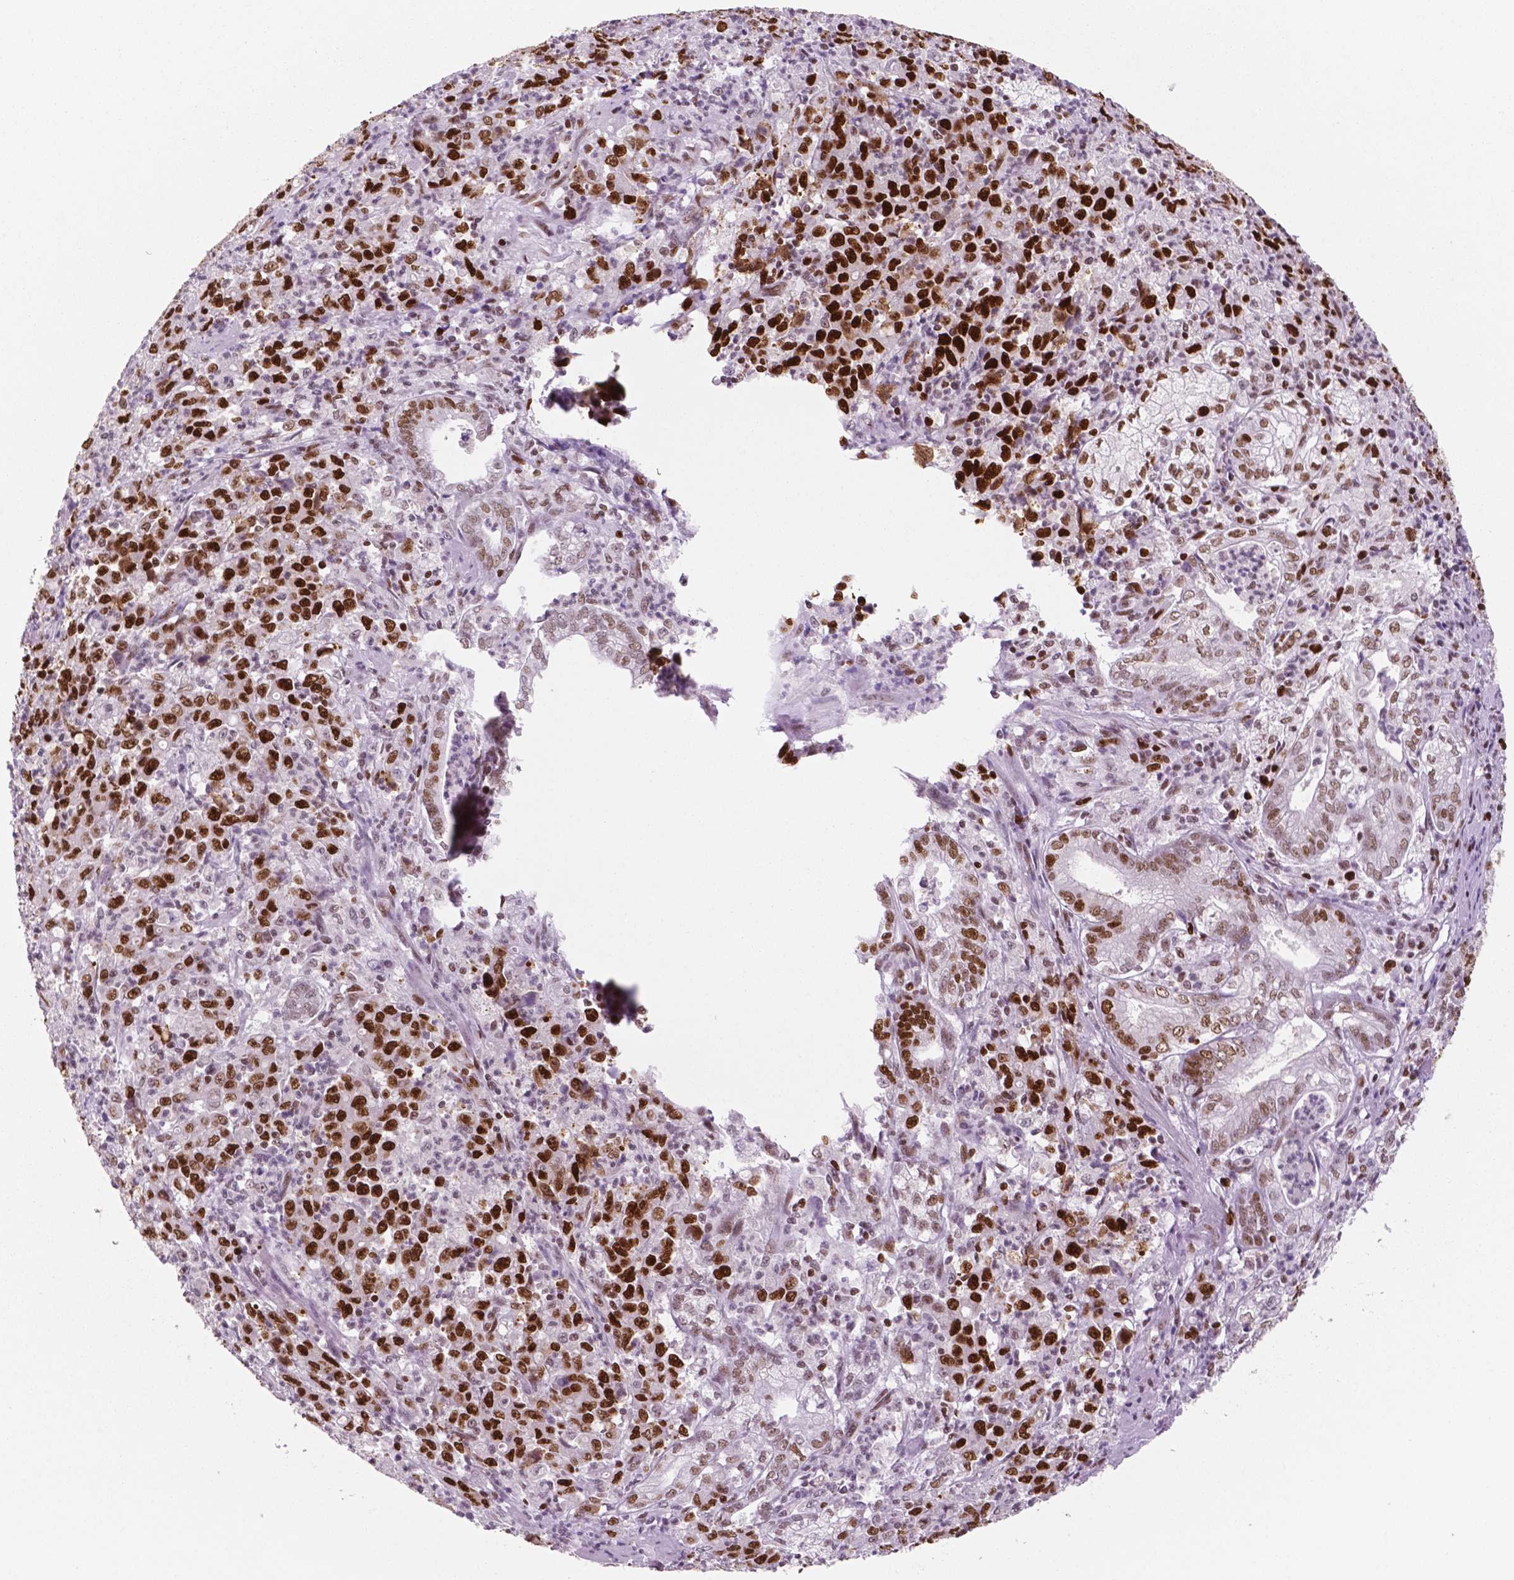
{"staining": {"intensity": "strong", "quantity": ">75%", "location": "nuclear"}, "tissue": "stomach cancer", "cell_type": "Tumor cells", "image_type": "cancer", "snomed": [{"axis": "morphology", "description": "Adenocarcinoma, NOS"}, {"axis": "topography", "description": "Stomach, lower"}], "caption": "Human stomach adenocarcinoma stained for a protein (brown) shows strong nuclear positive expression in approximately >75% of tumor cells.", "gene": "MSH6", "patient": {"sex": "female", "age": 71}}